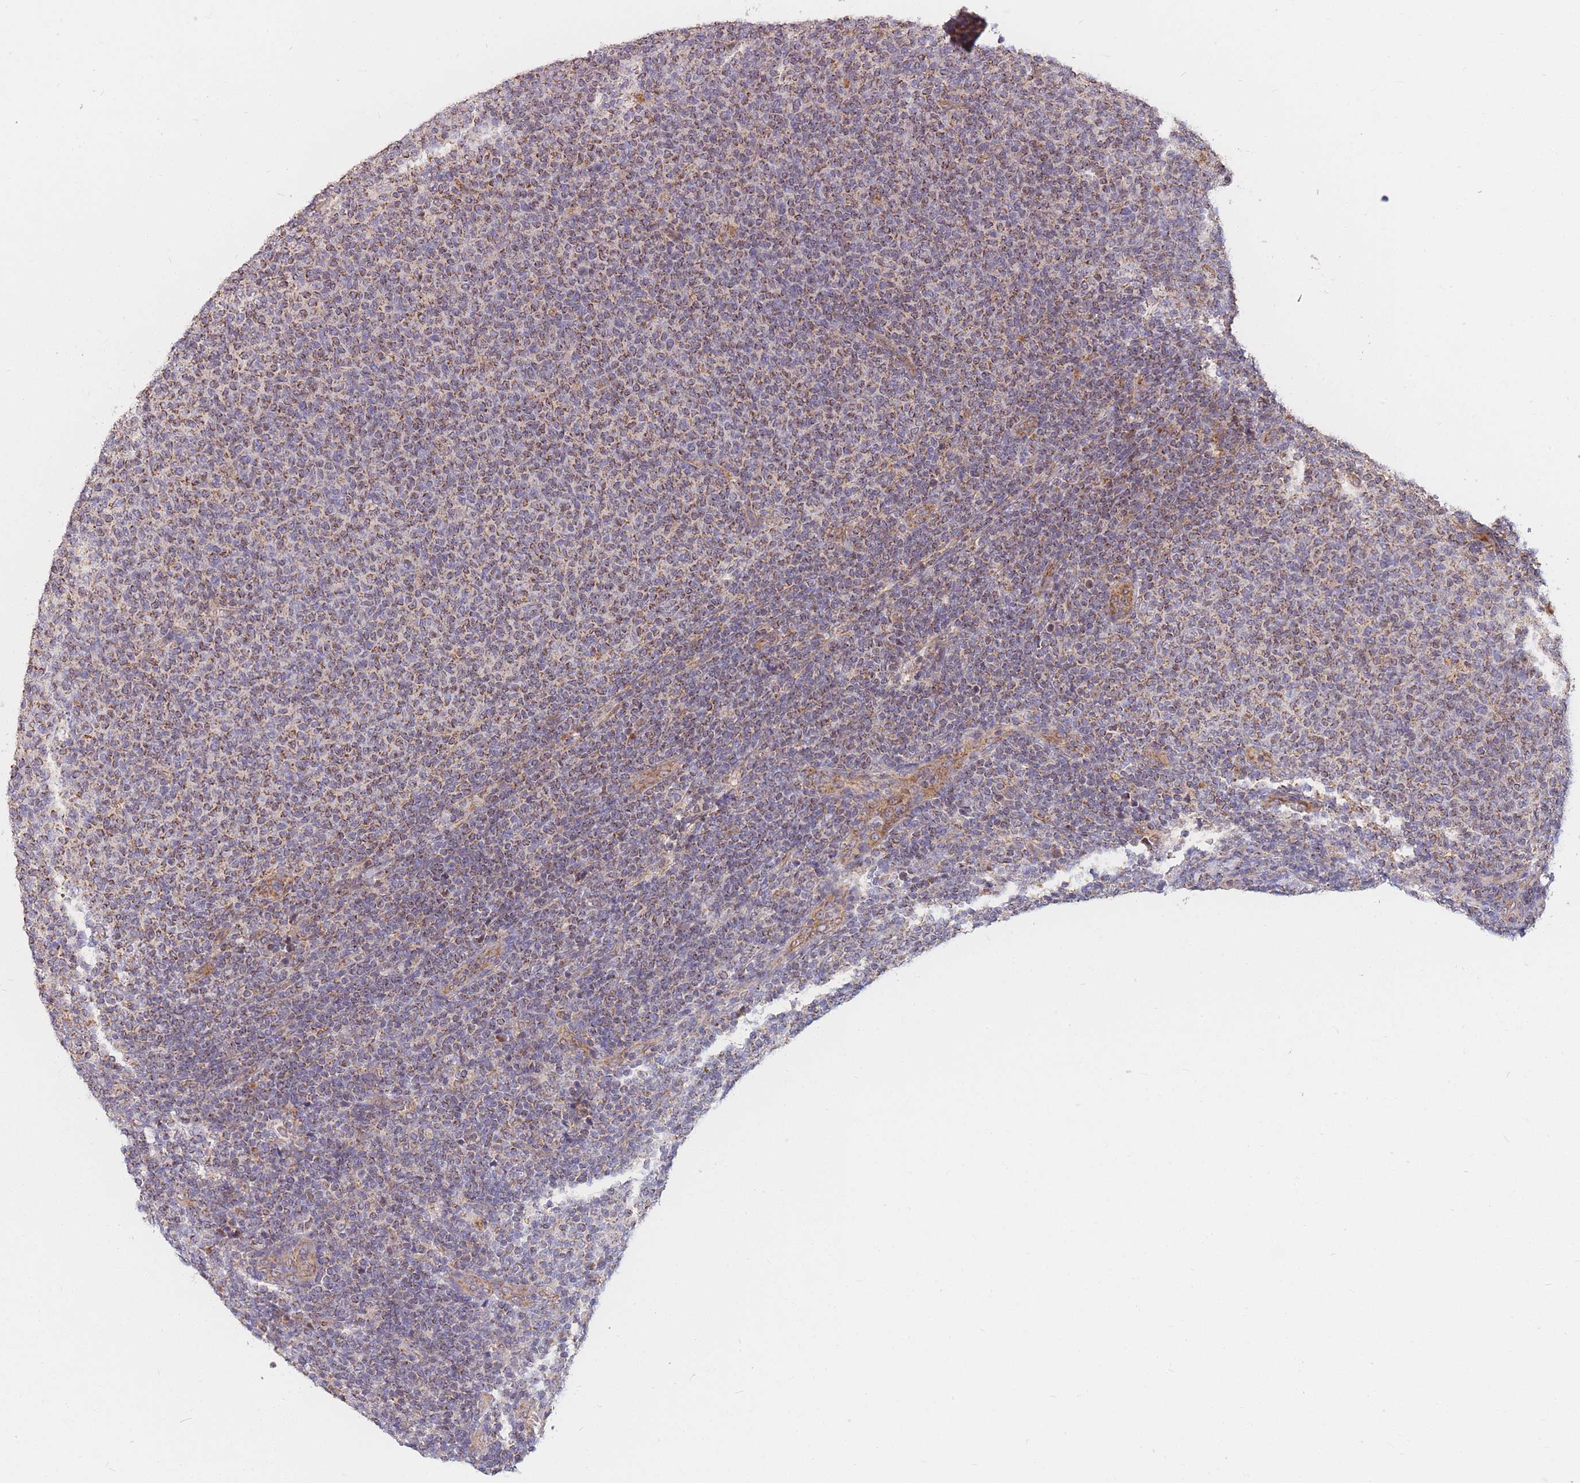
{"staining": {"intensity": "moderate", "quantity": "25%-75%", "location": "cytoplasmic/membranous"}, "tissue": "lymphoma", "cell_type": "Tumor cells", "image_type": "cancer", "snomed": [{"axis": "morphology", "description": "Malignant lymphoma, non-Hodgkin's type, Low grade"}, {"axis": "topography", "description": "Lymph node"}], "caption": "Human malignant lymphoma, non-Hodgkin's type (low-grade) stained with a brown dye demonstrates moderate cytoplasmic/membranous positive expression in about 25%-75% of tumor cells.", "gene": "PTPMT1", "patient": {"sex": "male", "age": 66}}